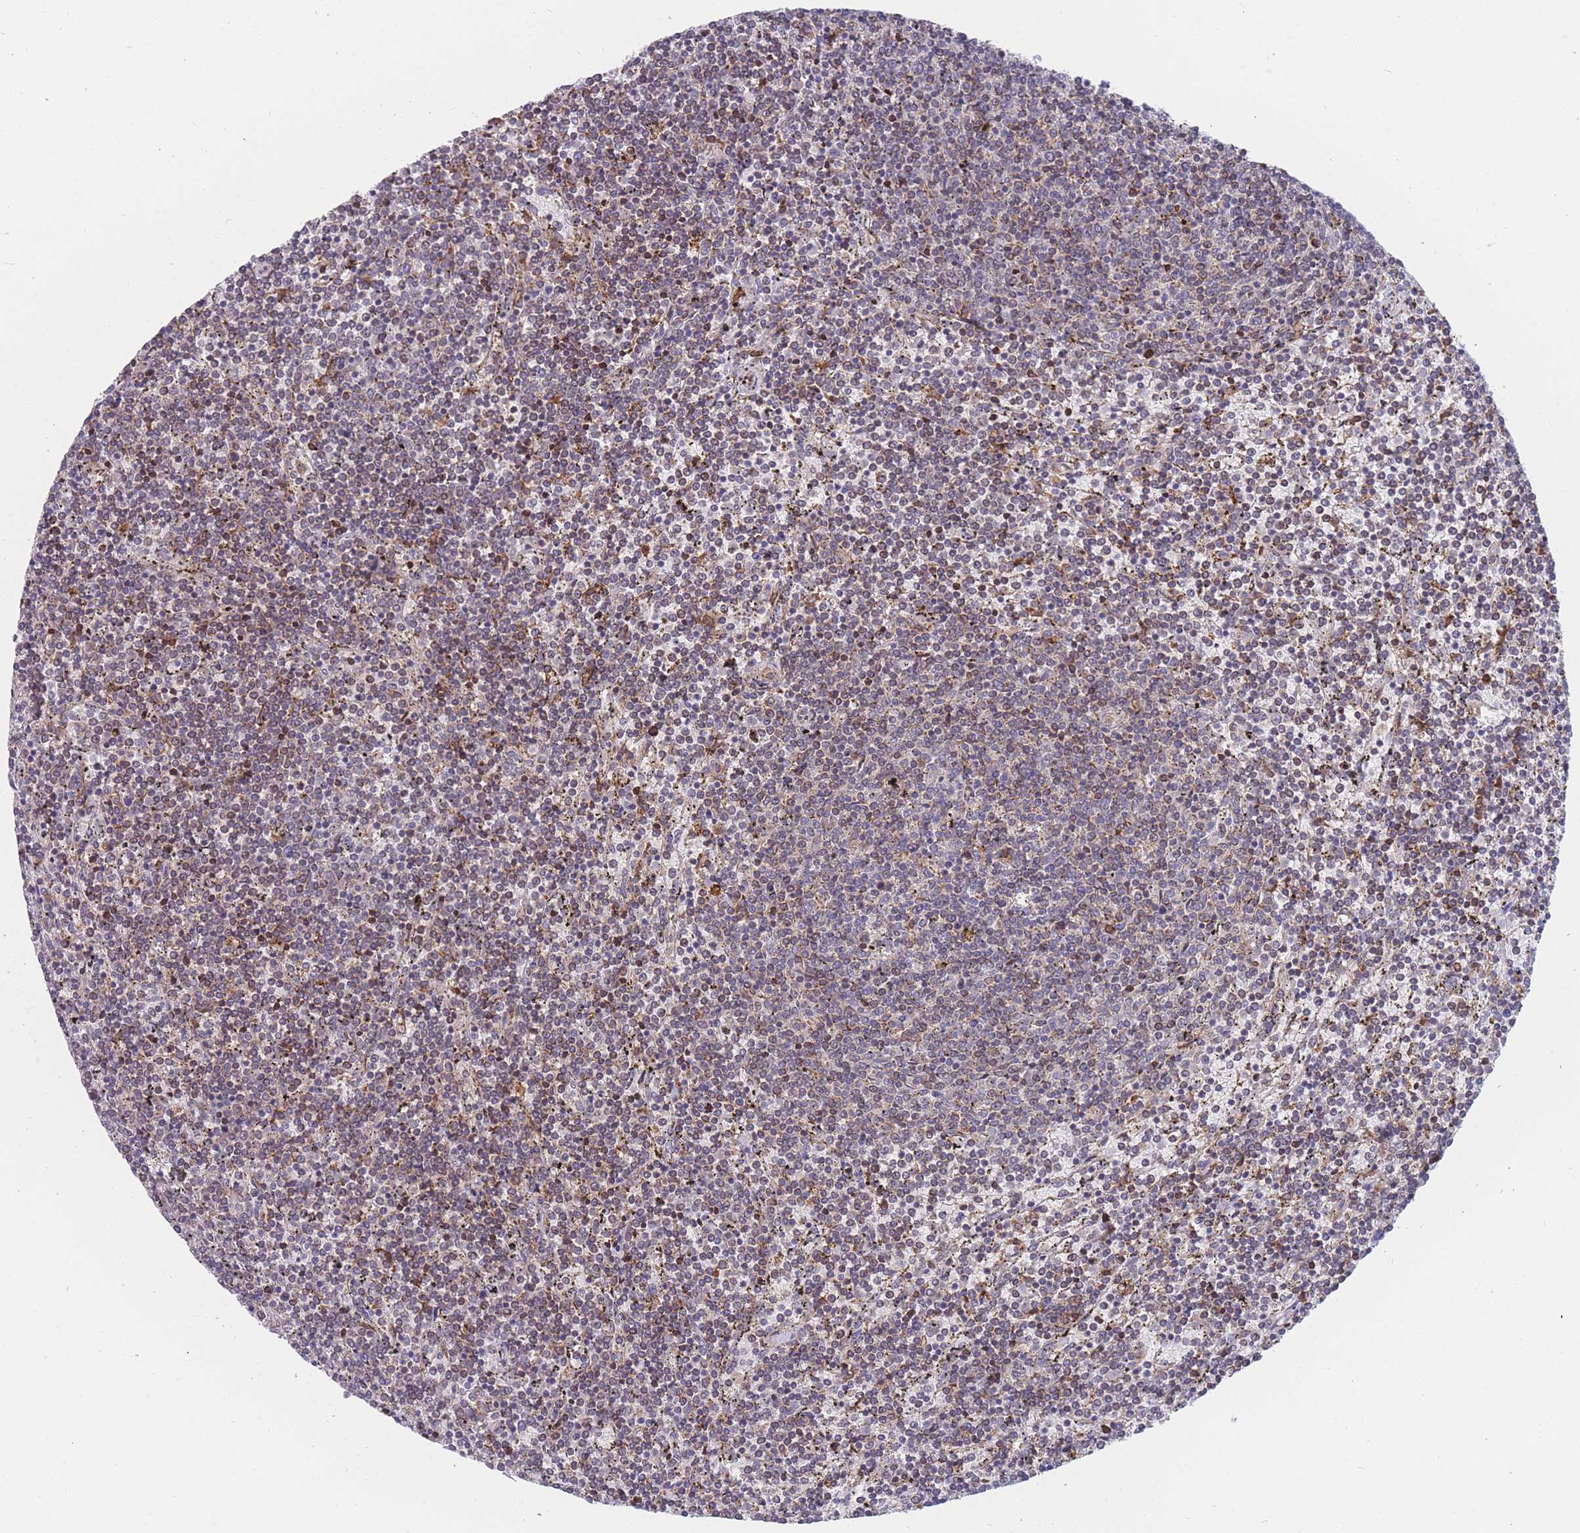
{"staining": {"intensity": "negative", "quantity": "none", "location": "none"}, "tissue": "lymphoma", "cell_type": "Tumor cells", "image_type": "cancer", "snomed": [{"axis": "morphology", "description": "Malignant lymphoma, non-Hodgkin's type, Low grade"}, {"axis": "topography", "description": "Spleen"}], "caption": "This is an immunohistochemistry photomicrograph of human lymphoma. There is no positivity in tumor cells.", "gene": "TMEM131L", "patient": {"sex": "female", "age": 50}}